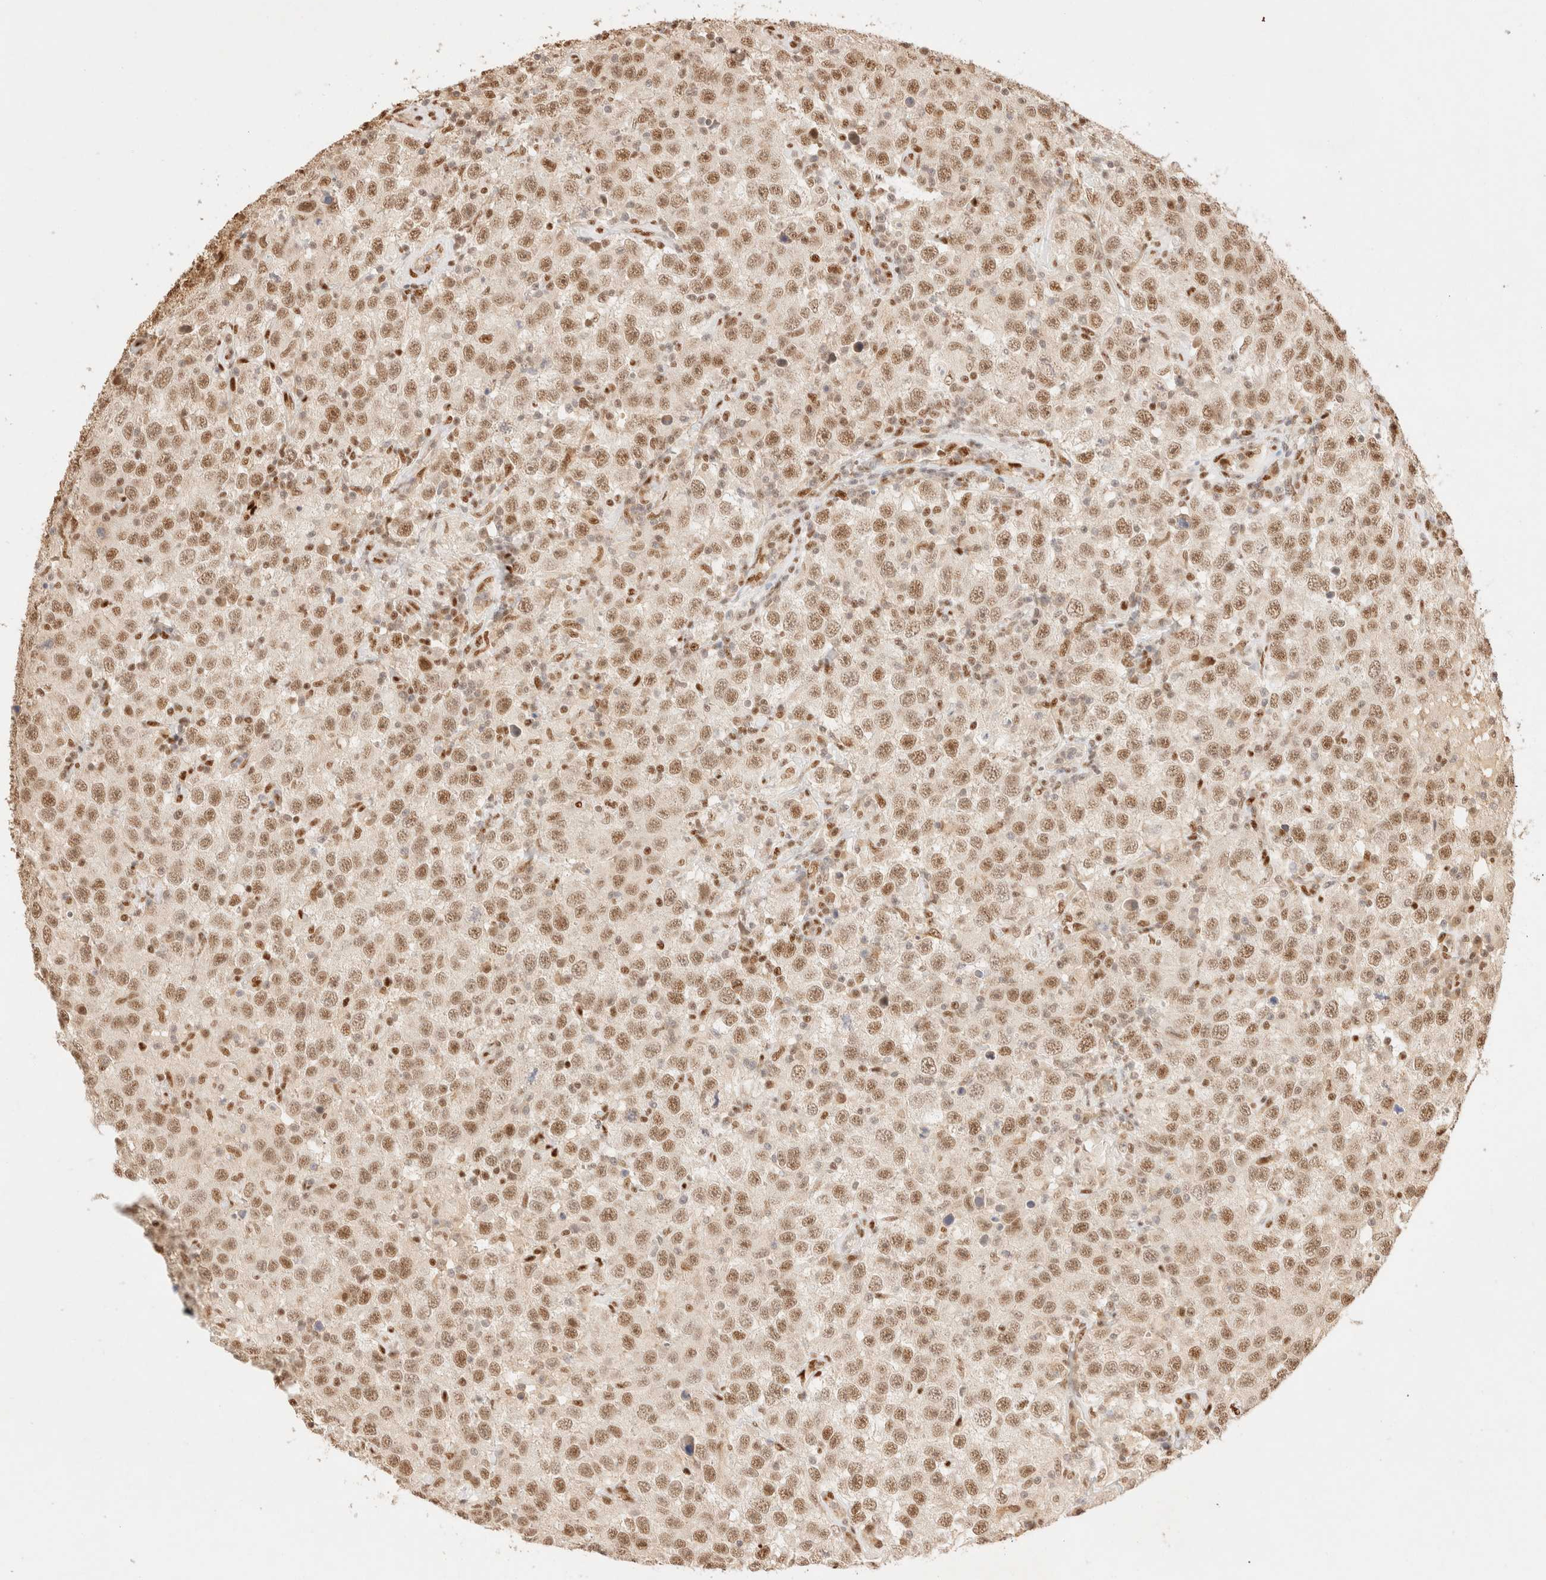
{"staining": {"intensity": "moderate", "quantity": ">75%", "location": "nuclear"}, "tissue": "testis cancer", "cell_type": "Tumor cells", "image_type": "cancer", "snomed": [{"axis": "morphology", "description": "Seminoma, NOS"}, {"axis": "topography", "description": "Testis"}], "caption": "An image of human testis seminoma stained for a protein exhibits moderate nuclear brown staining in tumor cells.", "gene": "ZNF768", "patient": {"sex": "male", "age": 41}}